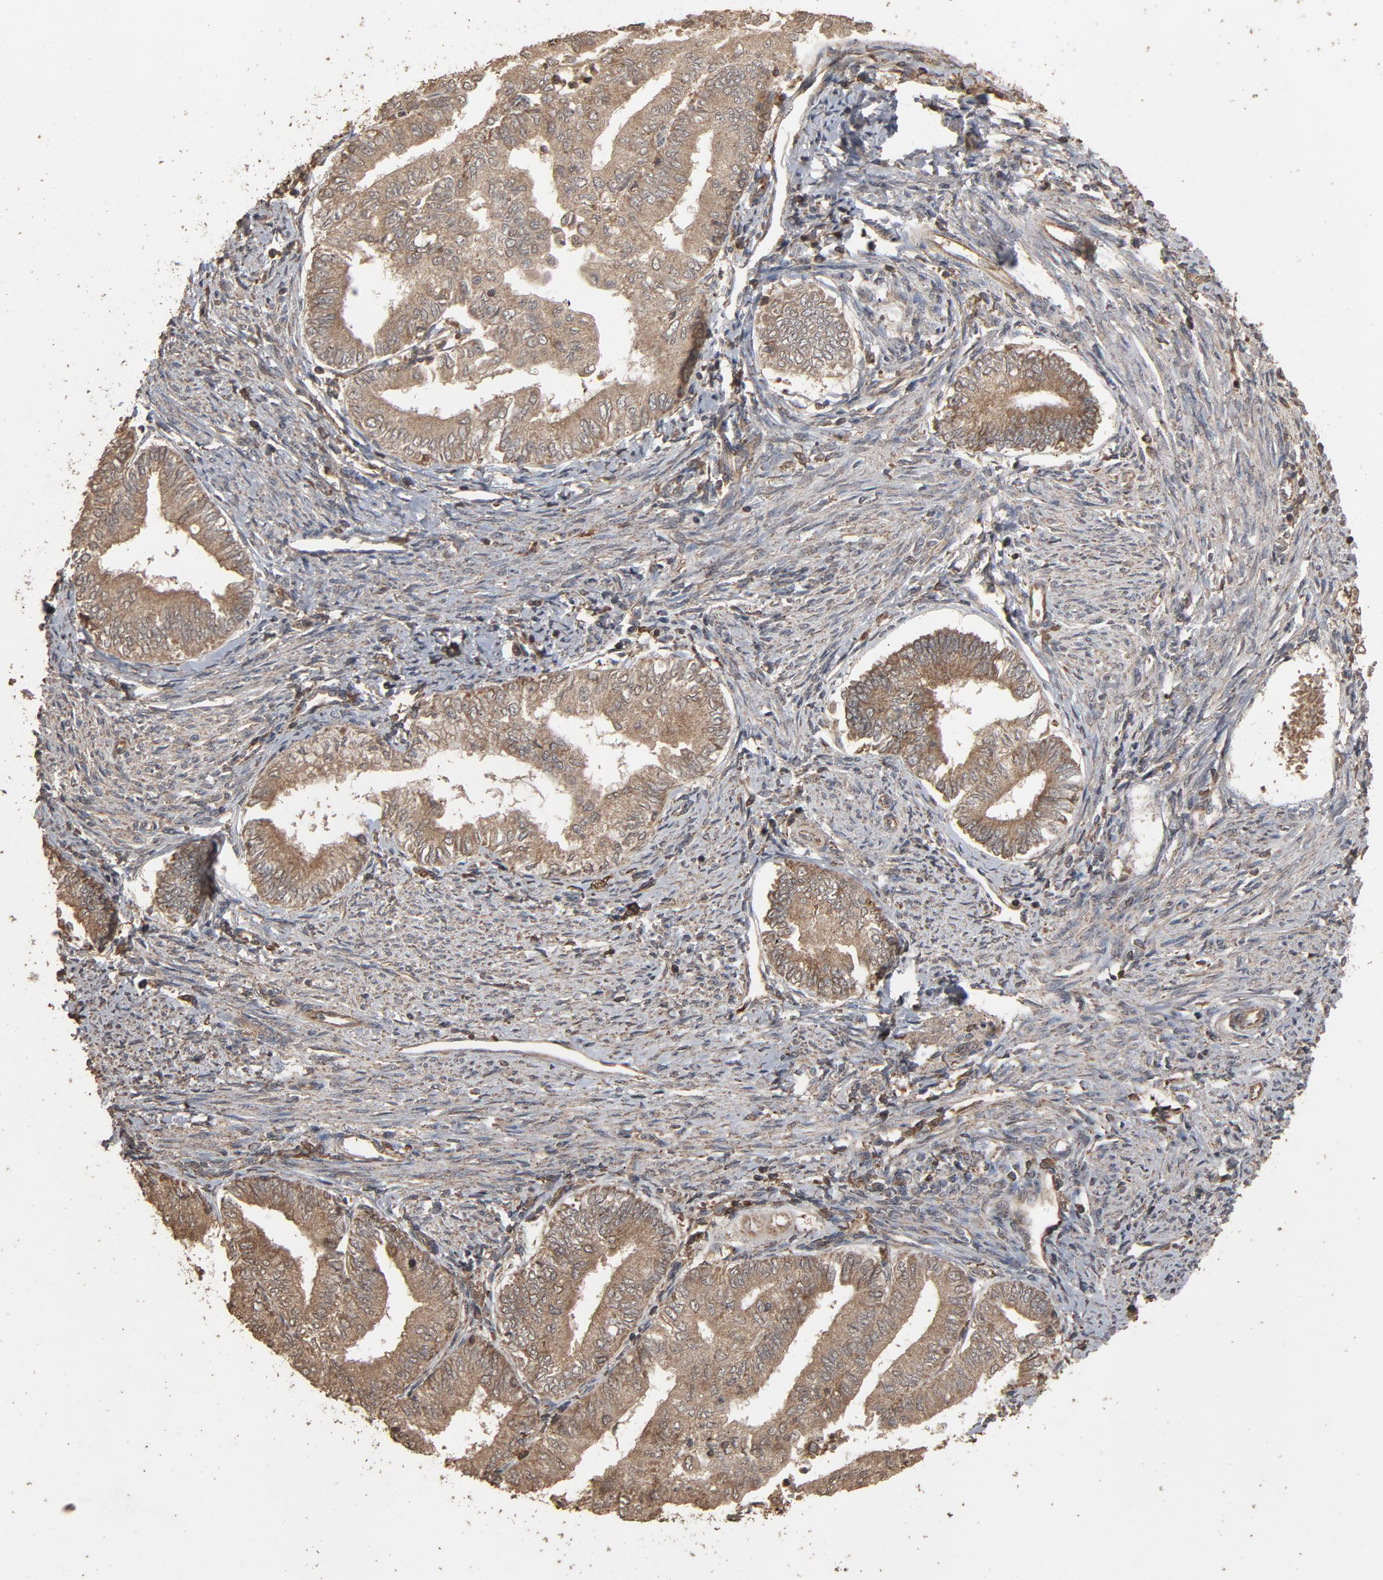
{"staining": {"intensity": "moderate", "quantity": "25%-75%", "location": "cytoplasmic/membranous"}, "tissue": "endometrial cancer", "cell_type": "Tumor cells", "image_type": "cancer", "snomed": [{"axis": "morphology", "description": "Adenocarcinoma, NOS"}, {"axis": "topography", "description": "Endometrium"}], "caption": "This is a histology image of immunohistochemistry staining of adenocarcinoma (endometrial), which shows moderate expression in the cytoplasmic/membranous of tumor cells.", "gene": "RPS6KA6", "patient": {"sex": "female", "age": 66}}